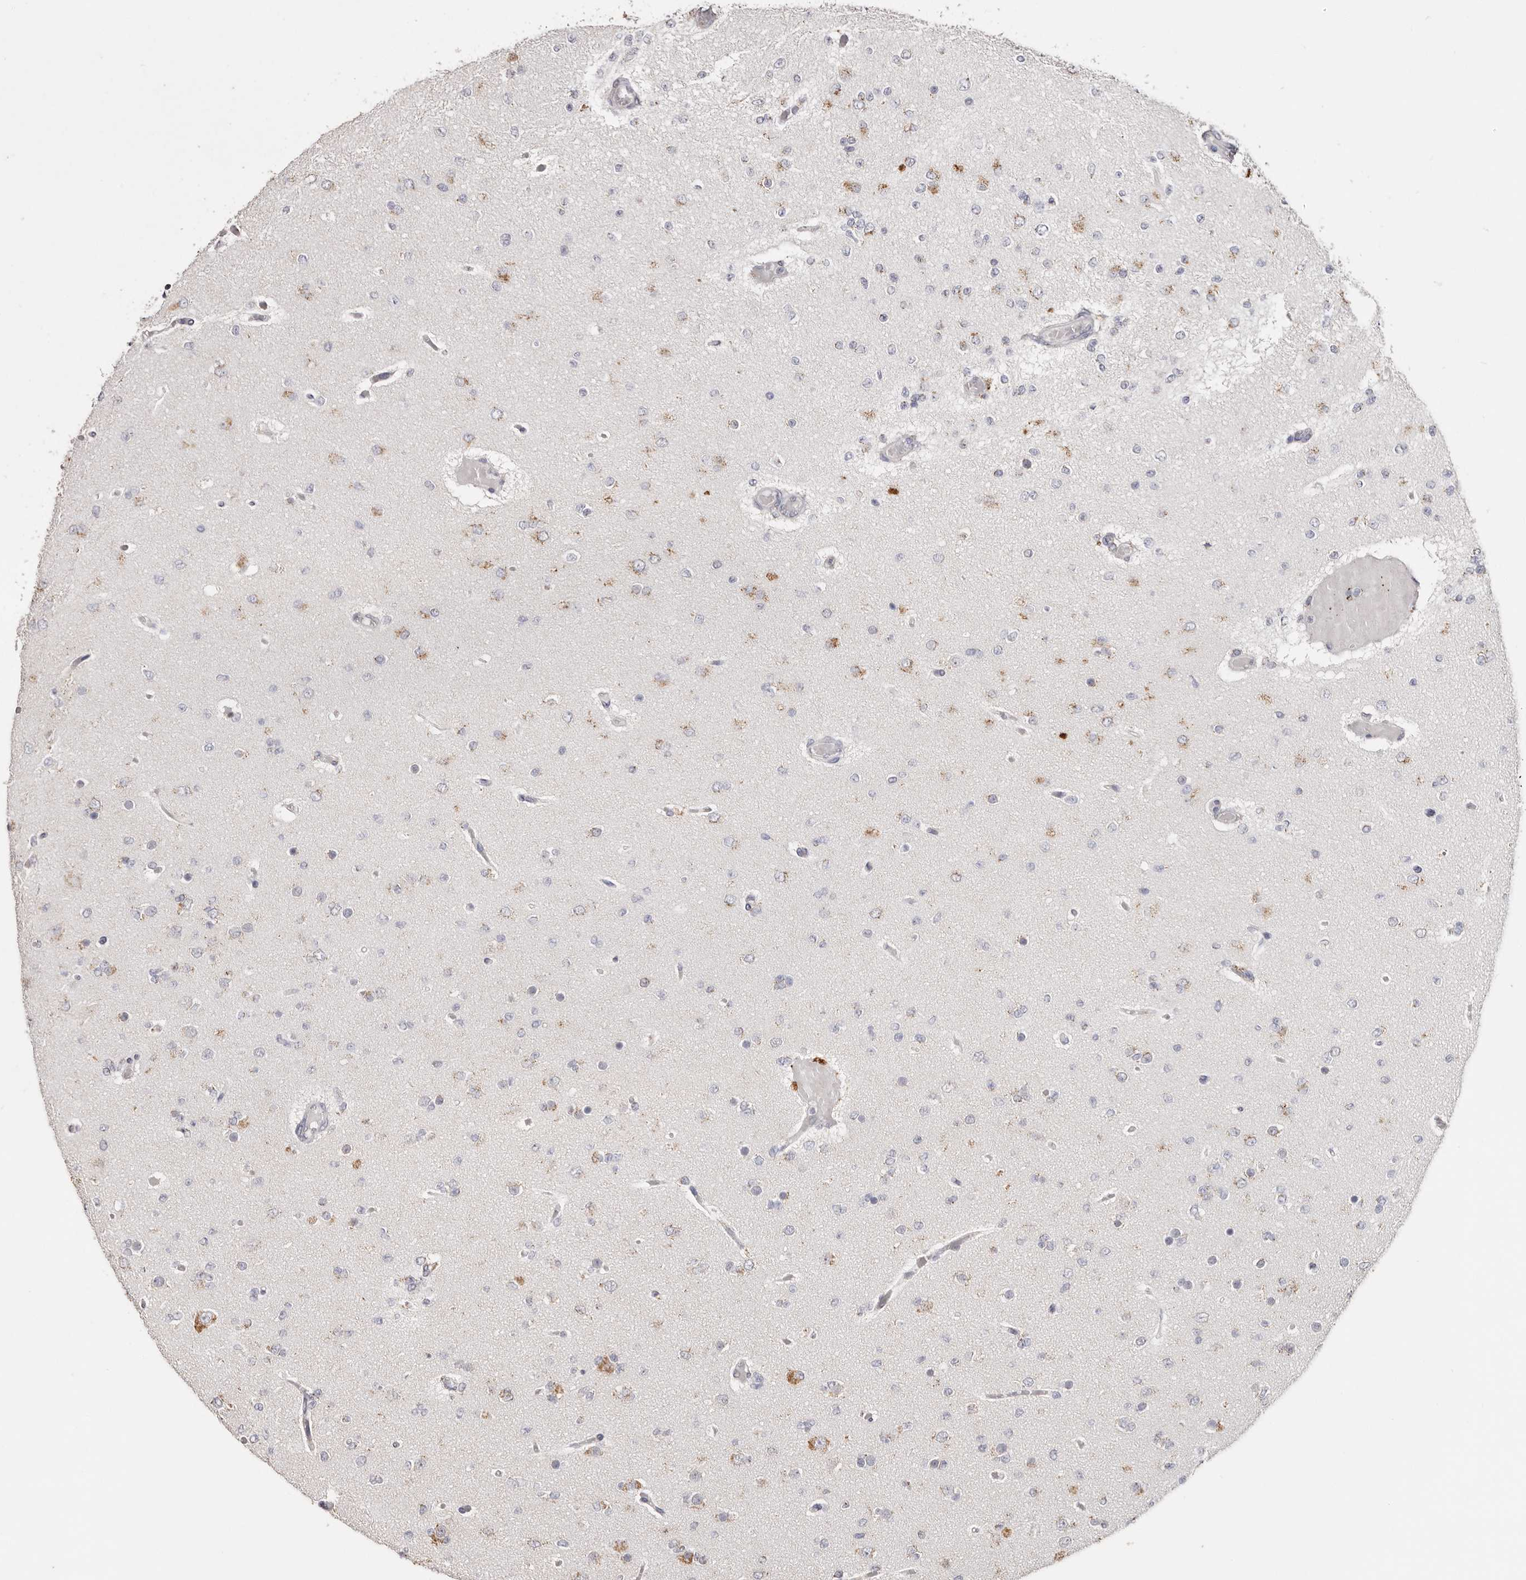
{"staining": {"intensity": "moderate", "quantity": "25%-75%", "location": "cytoplasmic/membranous"}, "tissue": "glioma", "cell_type": "Tumor cells", "image_type": "cancer", "snomed": [{"axis": "morphology", "description": "Glioma, malignant, Low grade"}, {"axis": "topography", "description": "Brain"}], "caption": "Glioma tissue reveals moderate cytoplasmic/membranous positivity in approximately 25%-75% of tumor cells Ihc stains the protein of interest in brown and the nuclei are stained blue.", "gene": "LGALS7B", "patient": {"sex": "female", "age": 22}}